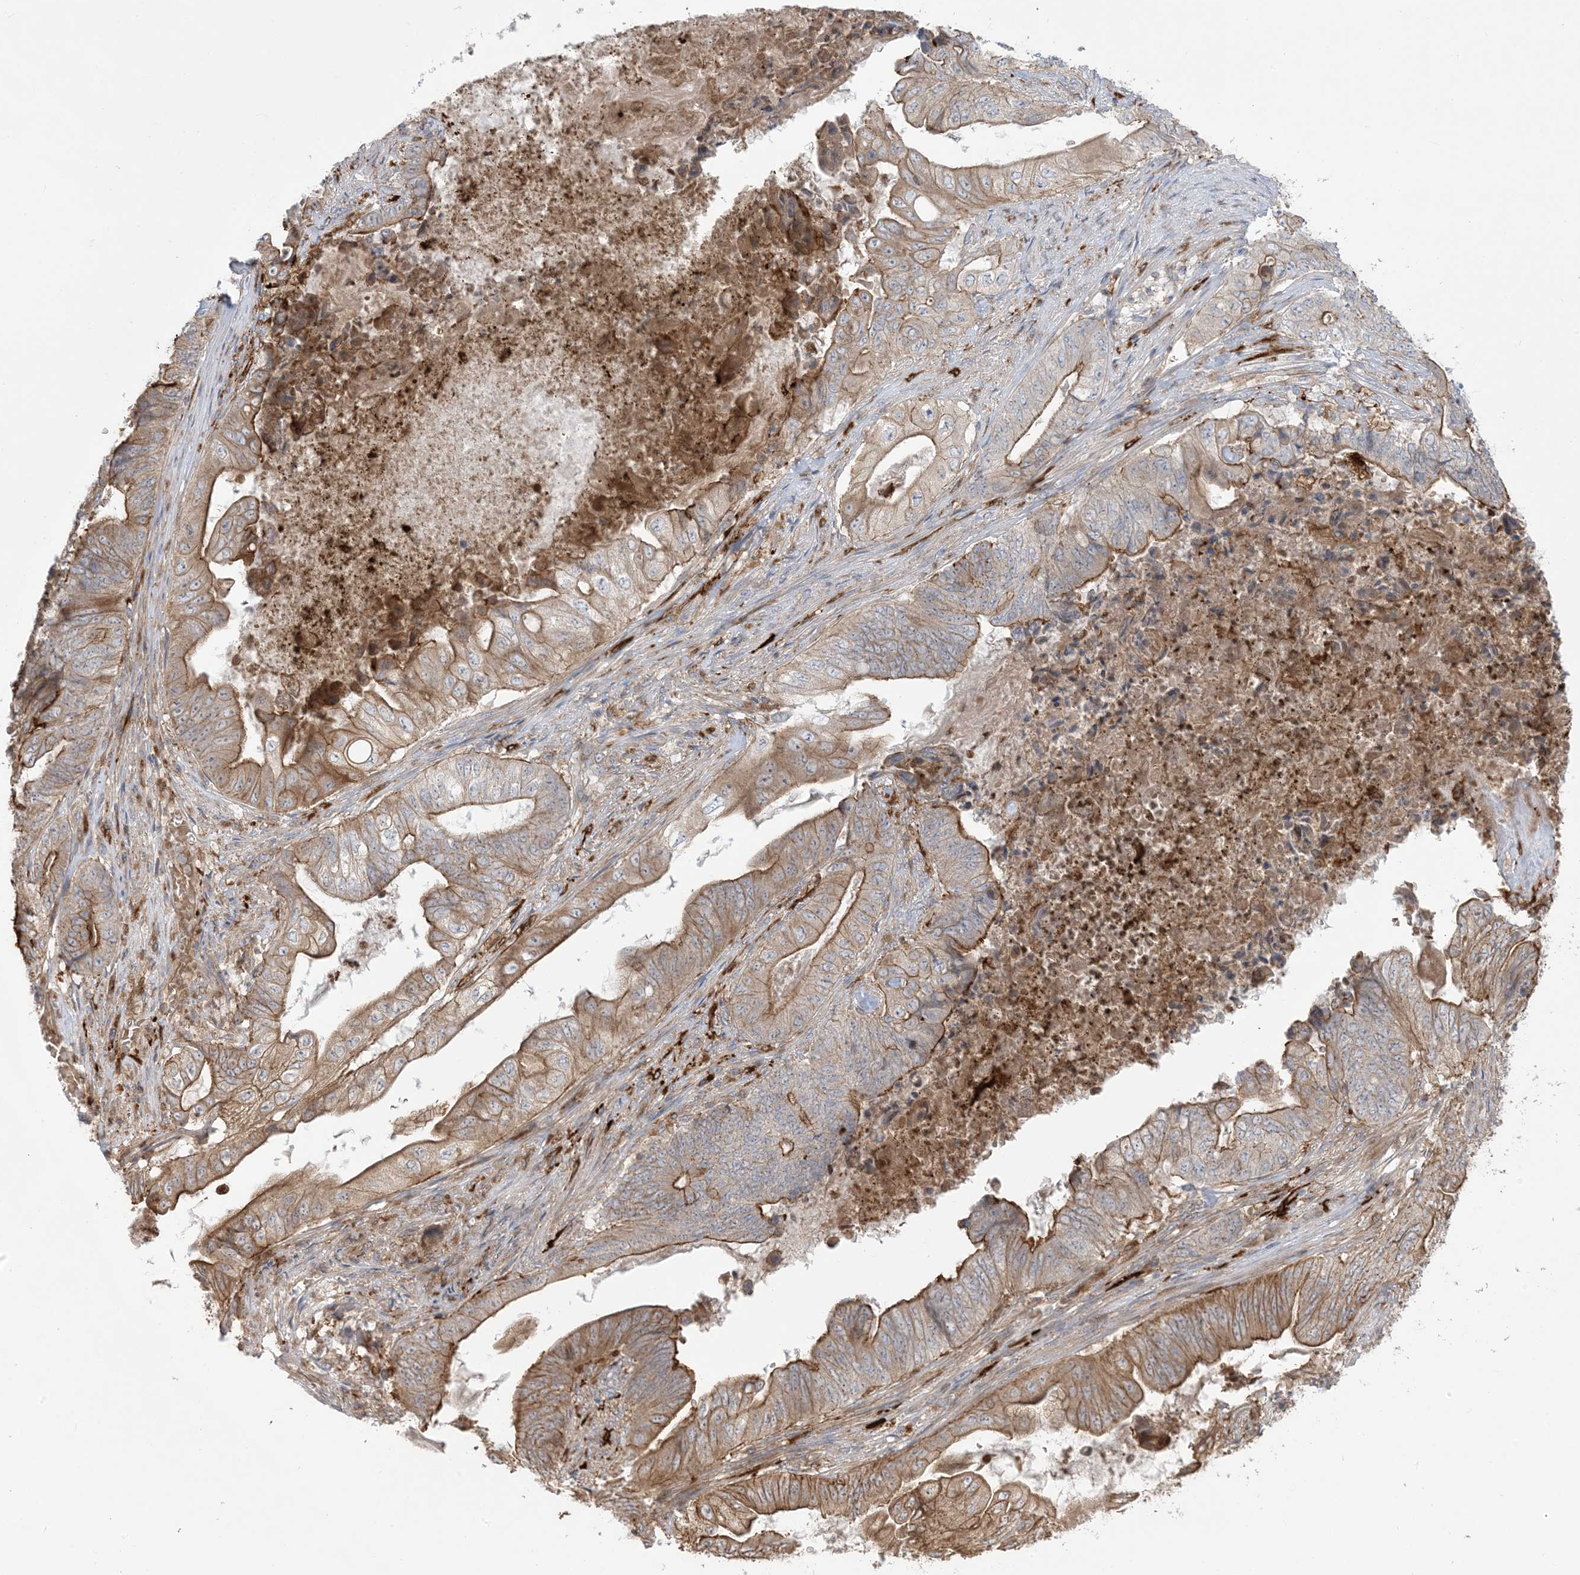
{"staining": {"intensity": "moderate", "quantity": ">75%", "location": "cytoplasmic/membranous"}, "tissue": "stomach cancer", "cell_type": "Tumor cells", "image_type": "cancer", "snomed": [{"axis": "morphology", "description": "Adenocarcinoma, NOS"}, {"axis": "topography", "description": "Stomach"}], "caption": "There is medium levels of moderate cytoplasmic/membranous expression in tumor cells of stomach cancer, as demonstrated by immunohistochemical staining (brown color).", "gene": "ICMT", "patient": {"sex": "female", "age": 73}}